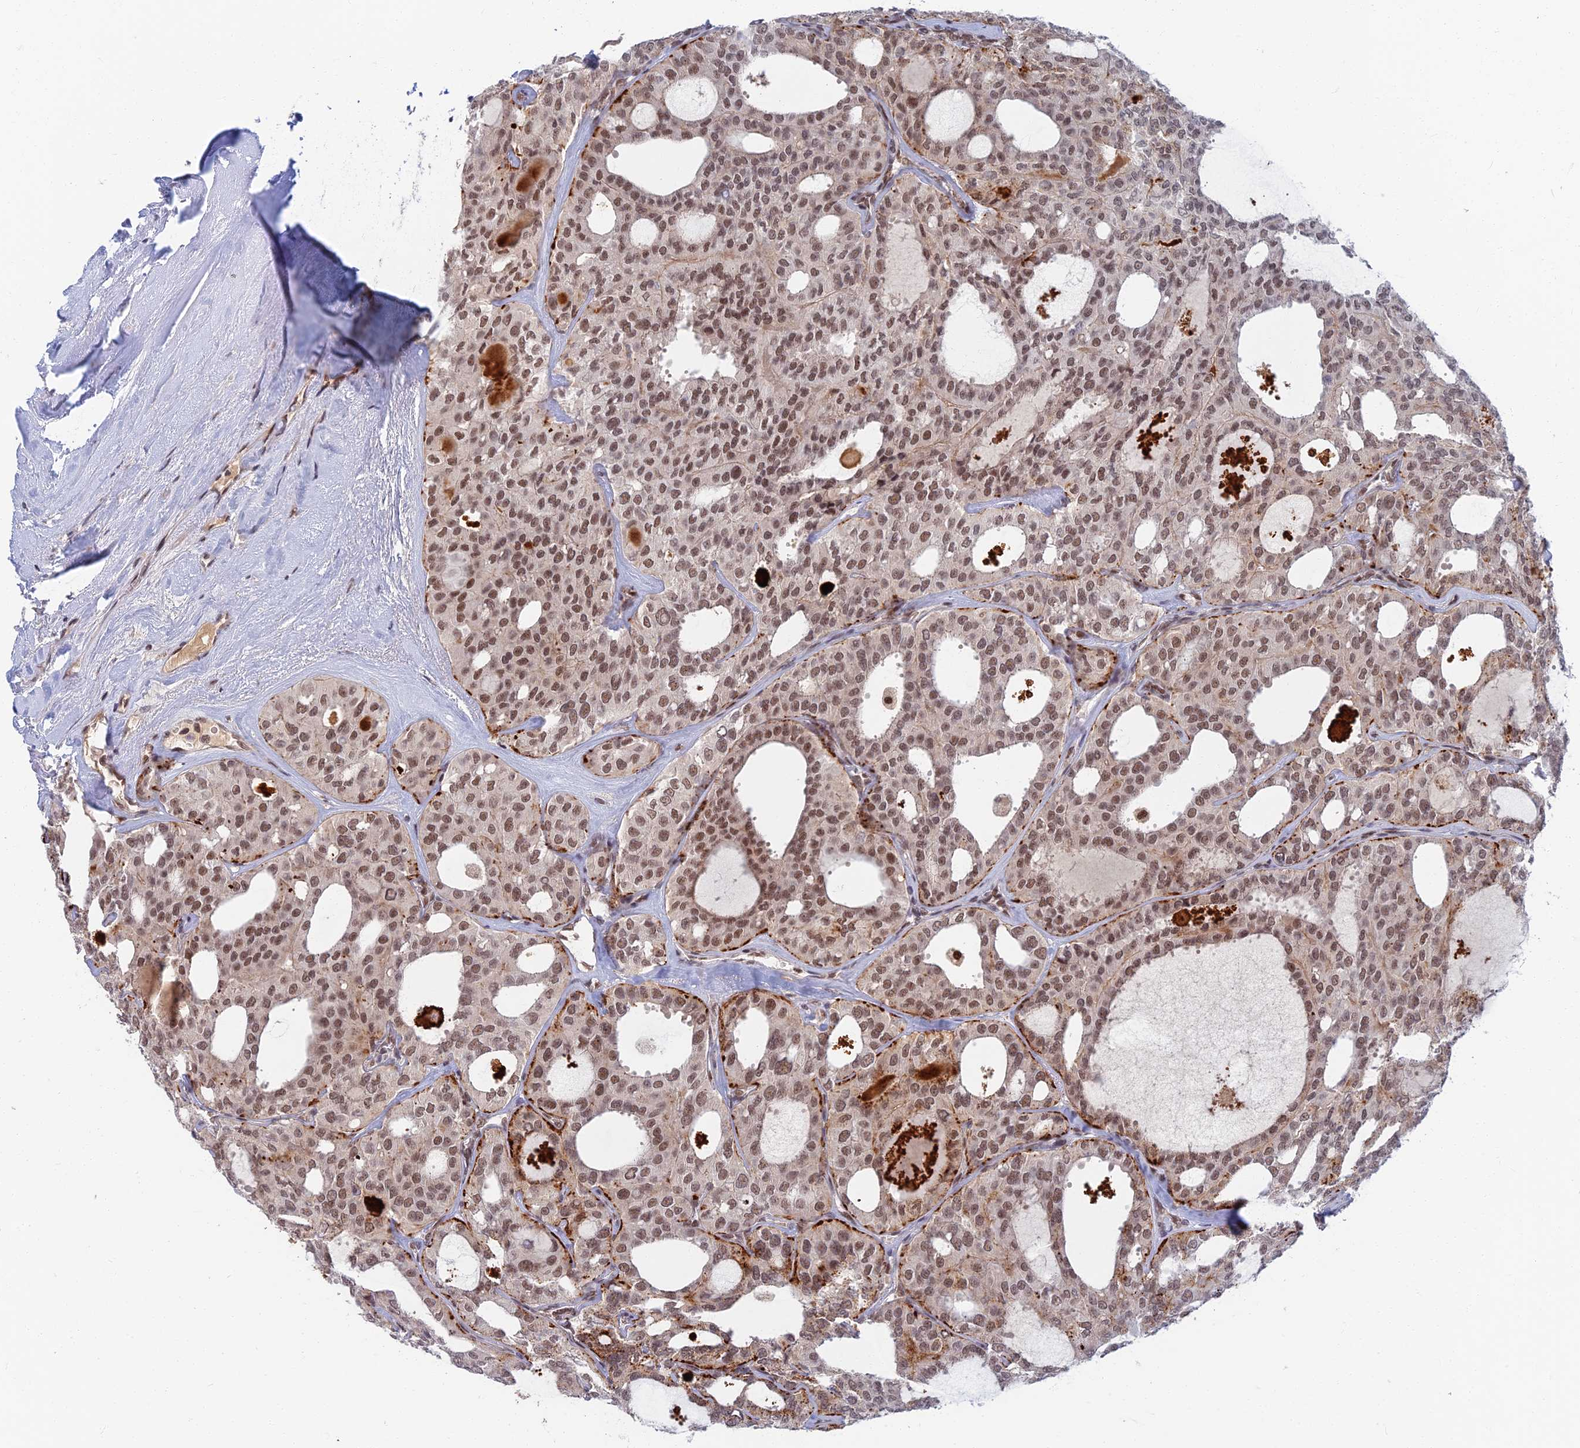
{"staining": {"intensity": "weak", "quantity": "25%-75%", "location": "nuclear"}, "tissue": "thyroid cancer", "cell_type": "Tumor cells", "image_type": "cancer", "snomed": [{"axis": "morphology", "description": "Follicular adenoma carcinoma, NOS"}, {"axis": "topography", "description": "Thyroid gland"}], "caption": "Thyroid cancer (follicular adenoma carcinoma) was stained to show a protein in brown. There is low levels of weak nuclear expression in approximately 25%-75% of tumor cells.", "gene": "TCEA2", "patient": {"sex": "male", "age": 75}}